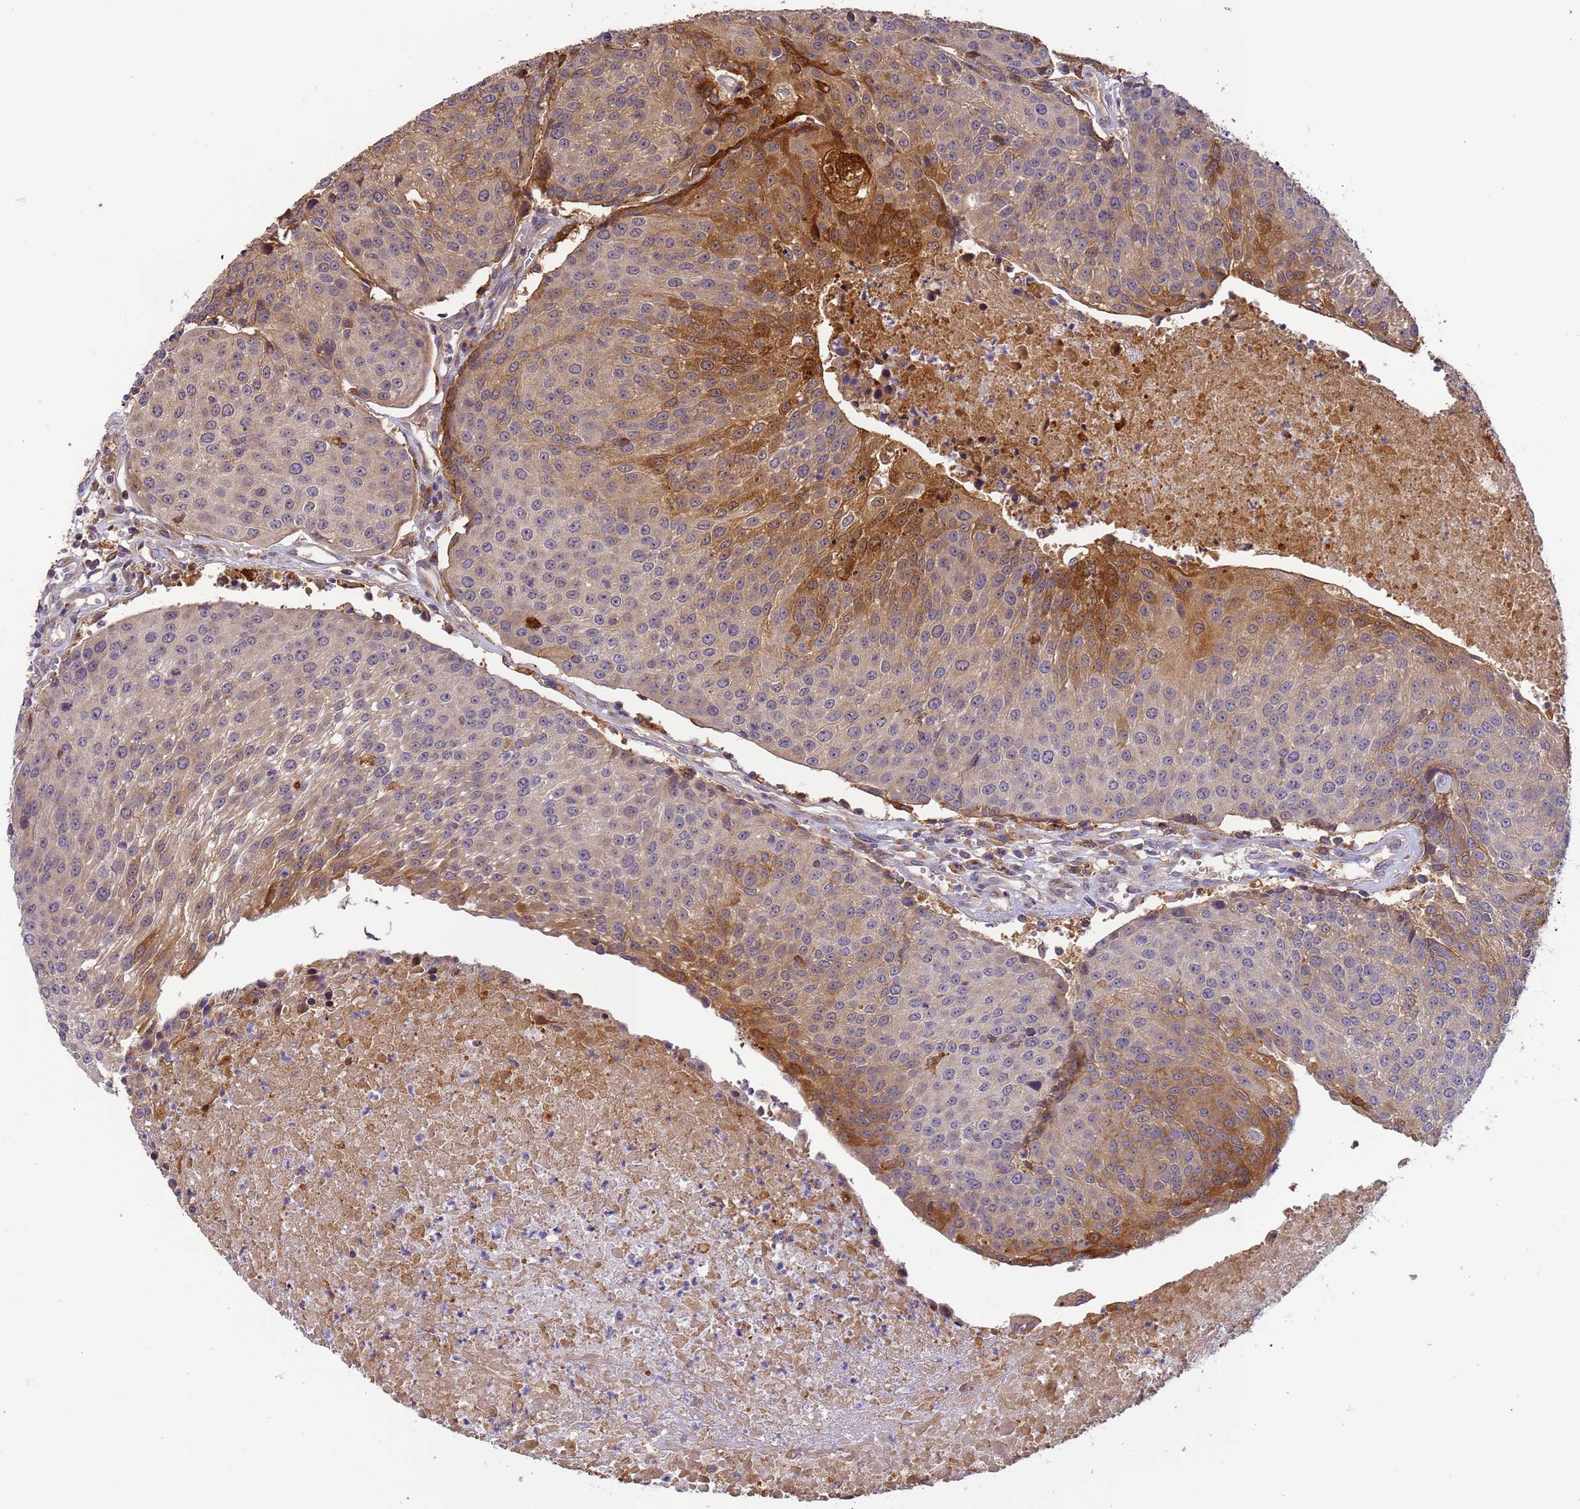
{"staining": {"intensity": "strong", "quantity": "<25%", "location": "cytoplasmic/membranous"}, "tissue": "urothelial cancer", "cell_type": "Tumor cells", "image_type": "cancer", "snomed": [{"axis": "morphology", "description": "Urothelial carcinoma, High grade"}, {"axis": "topography", "description": "Urinary bladder"}], "caption": "Urothelial cancer was stained to show a protein in brown. There is medium levels of strong cytoplasmic/membranous expression in about <25% of tumor cells.", "gene": "M6PR", "patient": {"sex": "female", "age": 85}}